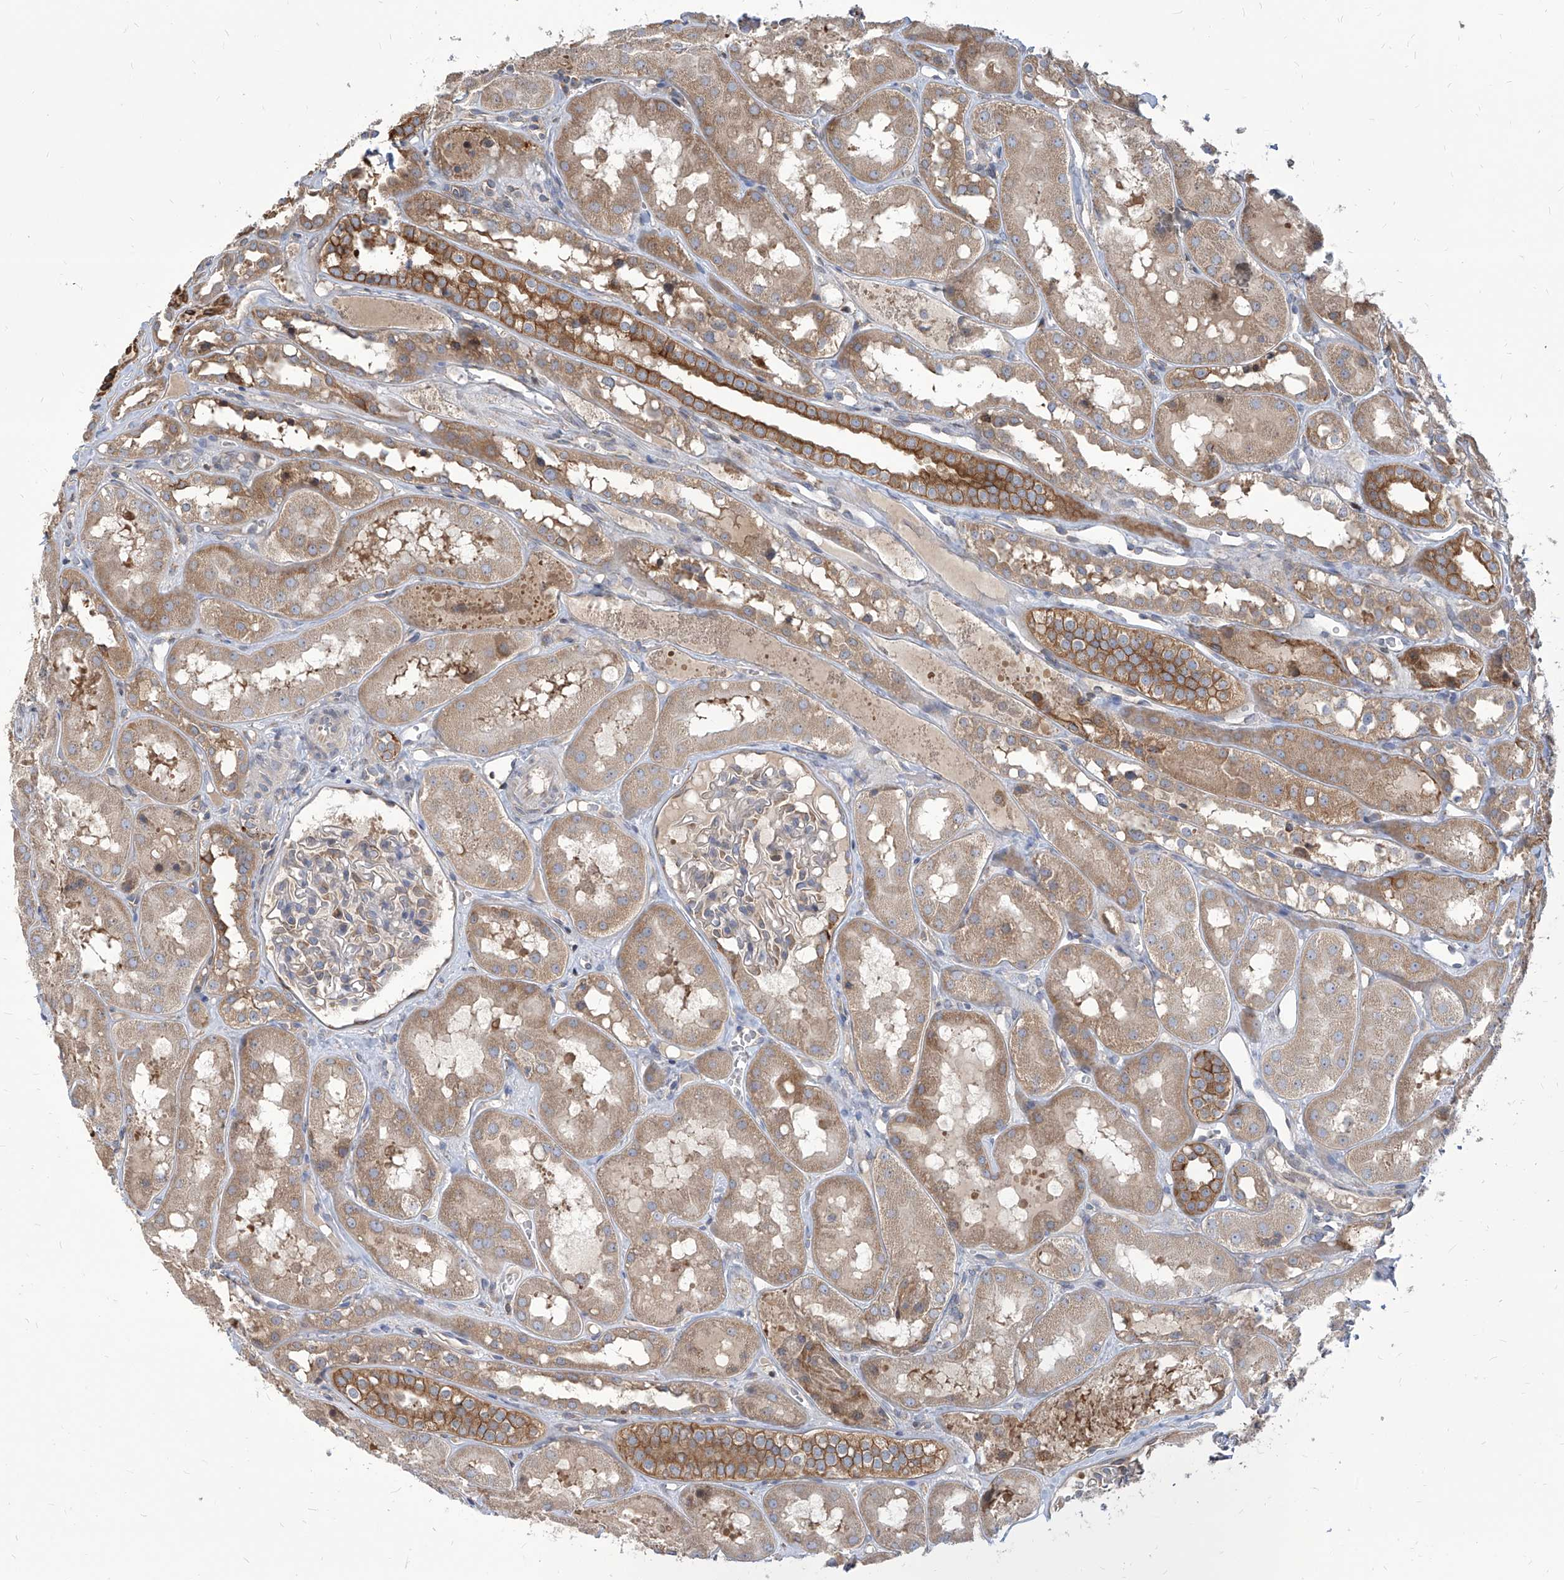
{"staining": {"intensity": "negative", "quantity": "none", "location": "none"}, "tissue": "kidney", "cell_type": "Cells in glomeruli", "image_type": "normal", "snomed": [{"axis": "morphology", "description": "Normal tissue, NOS"}, {"axis": "topography", "description": "Kidney"}], "caption": "Immunohistochemical staining of normal kidney exhibits no significant staining in cells in glomeruli. (Brightfield microscopy of DAB IHC at high magnification).", "gene": "FAM83B", "patient": {"sex": "male", "age": 16}}